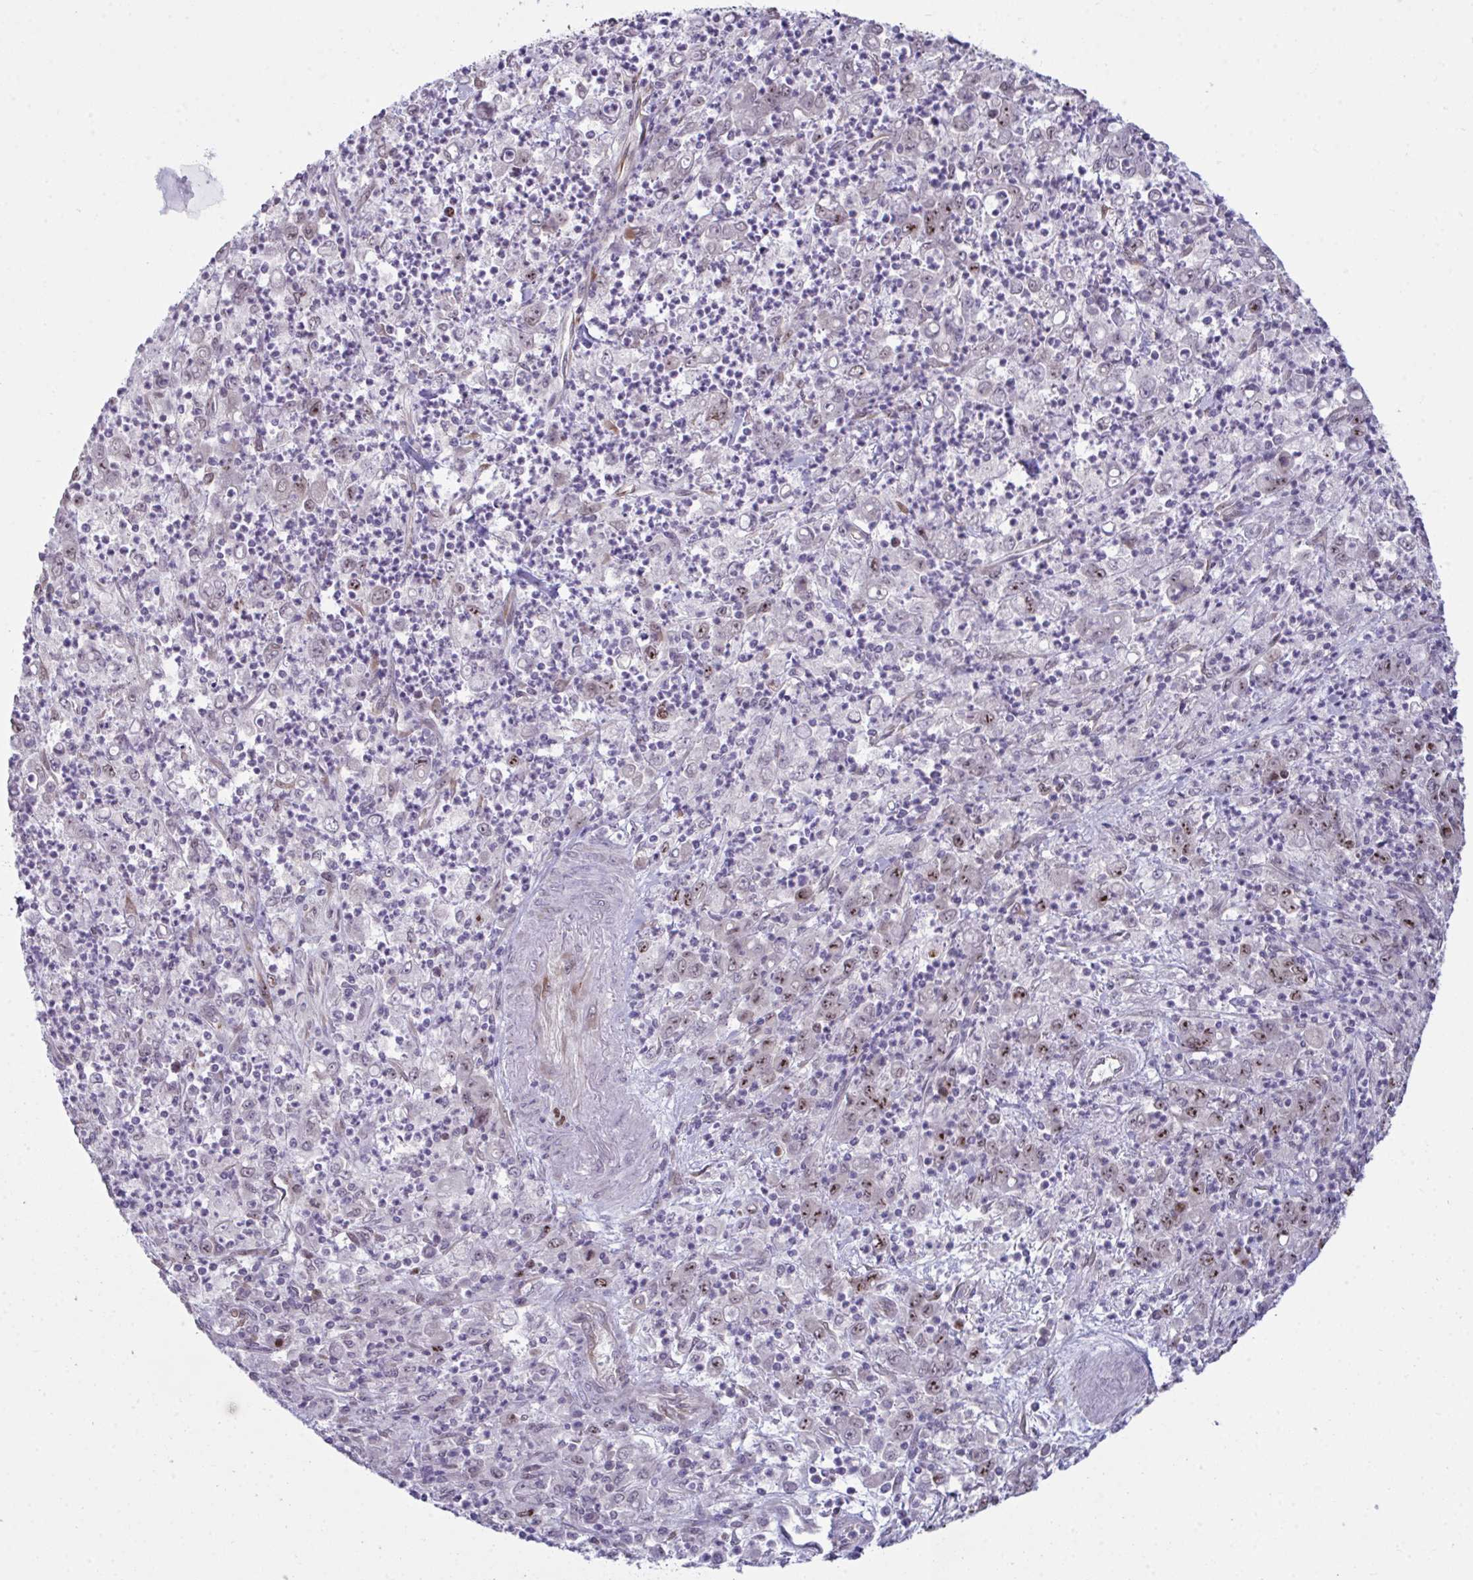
{"staining": {"intensity": "moderate", "quantity": "25%-75%", "location": "nuclear"}, "tissue": "stomach cancer", "cell_type": "Tumor cells", "image_type": "cancer", "snomed": [{"axis": "morphology", "description": "Adenocarcinoma, NOS"}, {"axis": "topography", "description": "Stomach, lower"}], "caption": "Immunohistochemical staining of adenocarcinoma (stomach) demonstrates medium levels of moderate nuclear protein positivity in approximately 25%-75% of tumor cells.", "gene": "SETD7", "patient": {"sex": "female", "age": 71}}